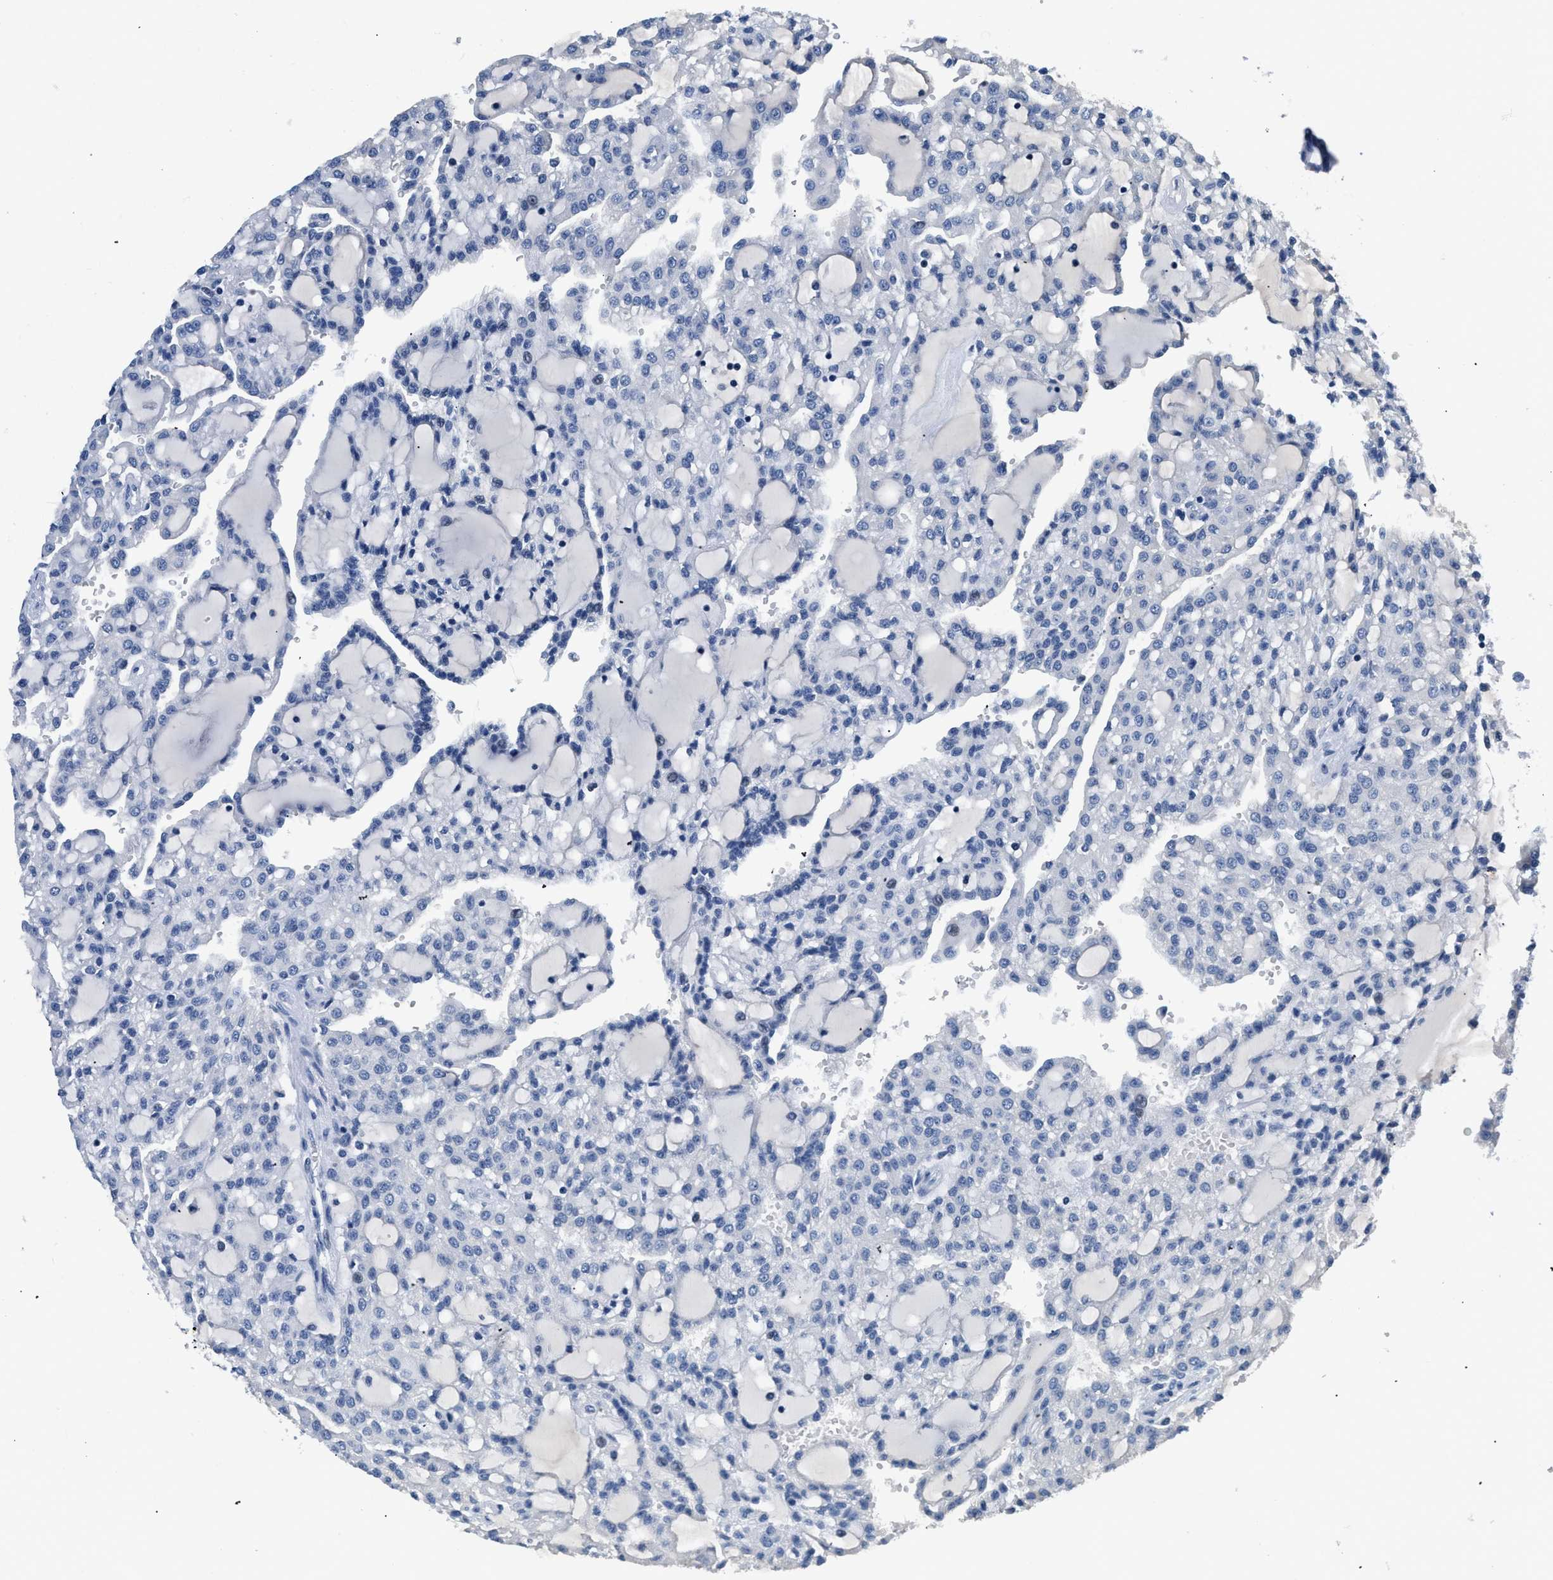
{"staining": {"intensity": "negative", "quantity": "none", "location": "none"}, "tissue": "renal cancer", "cell_type": "Tumor cells", "image_type": "cancer", "snomed": [{"axis": "morphology", "description": "Adenocarcinoma, NOS"}, {"axis": "topography", "description": "Kidney"}], "caption": "IHC photomicrograph of neoplastic tissue: renal cancer stained with DAB (3,3'-diaminobenzidine) reveals no significant protein expression in tumor cells.", "gene": "PCK2", "patient": {"sex": "male", "age": 63}}